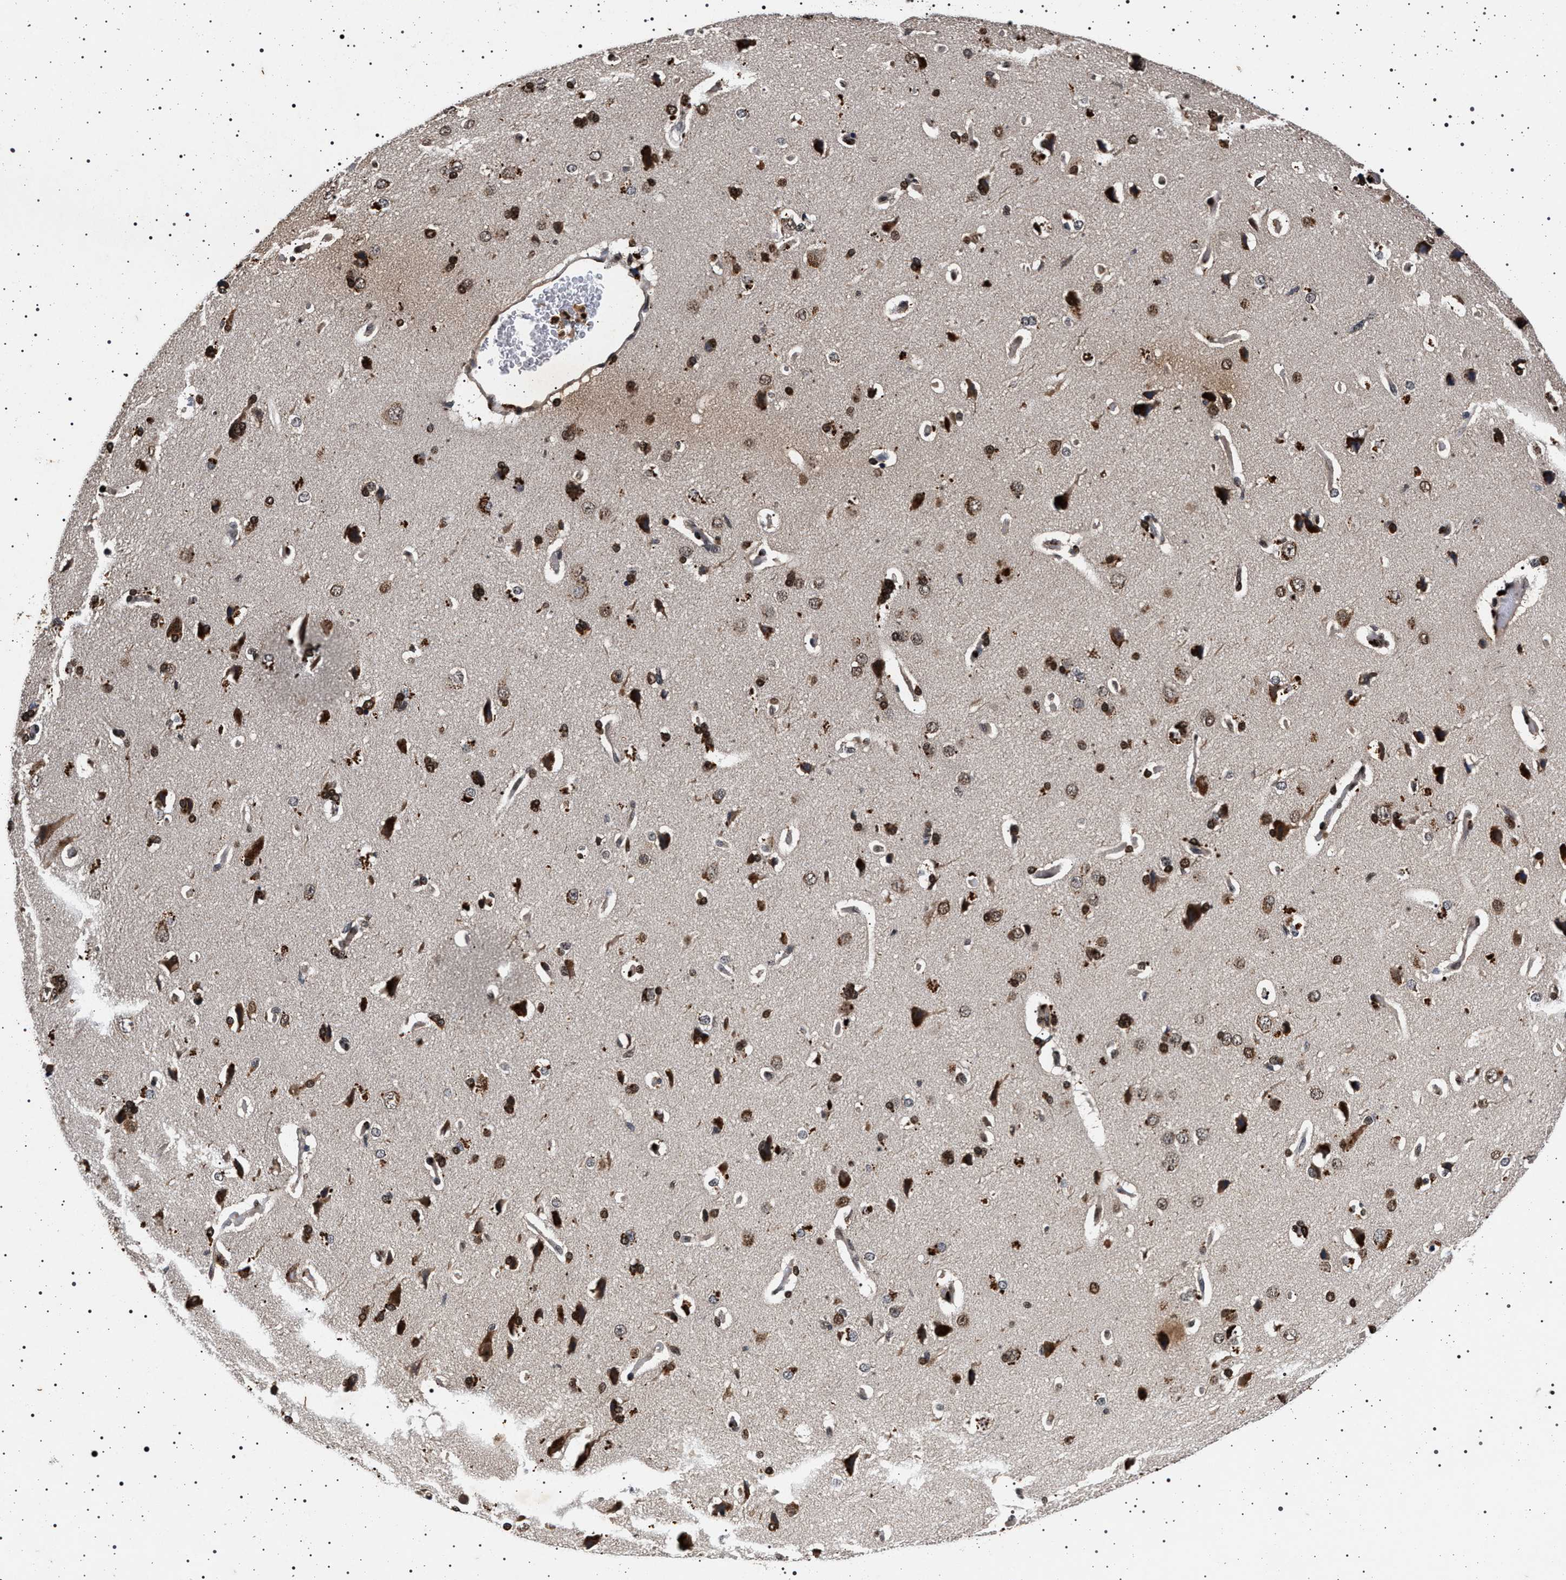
{"staining": {"intensity": "moderate", "quantity": ">75%", "location": "cytoplasmic/membranous"}, "tissue": "cerebral cortex", "cell_type": "Endothelial cells", "image_type": "normal", "snomed": [{"axis": "morphology", "description": "Normal tissue, NOS"}, {"axis": "topography", "description": "Cerebral cortex"}], "caption": "This photomicrograph displays immunohistochemistry staining of unremarkable human cerebral cortex, with medium moderate cytoplasmic/membranous expression in about >75% of endothelial cells.", "gene": "CDKN1B", "patient": {"sex": "male", "age": 62}}